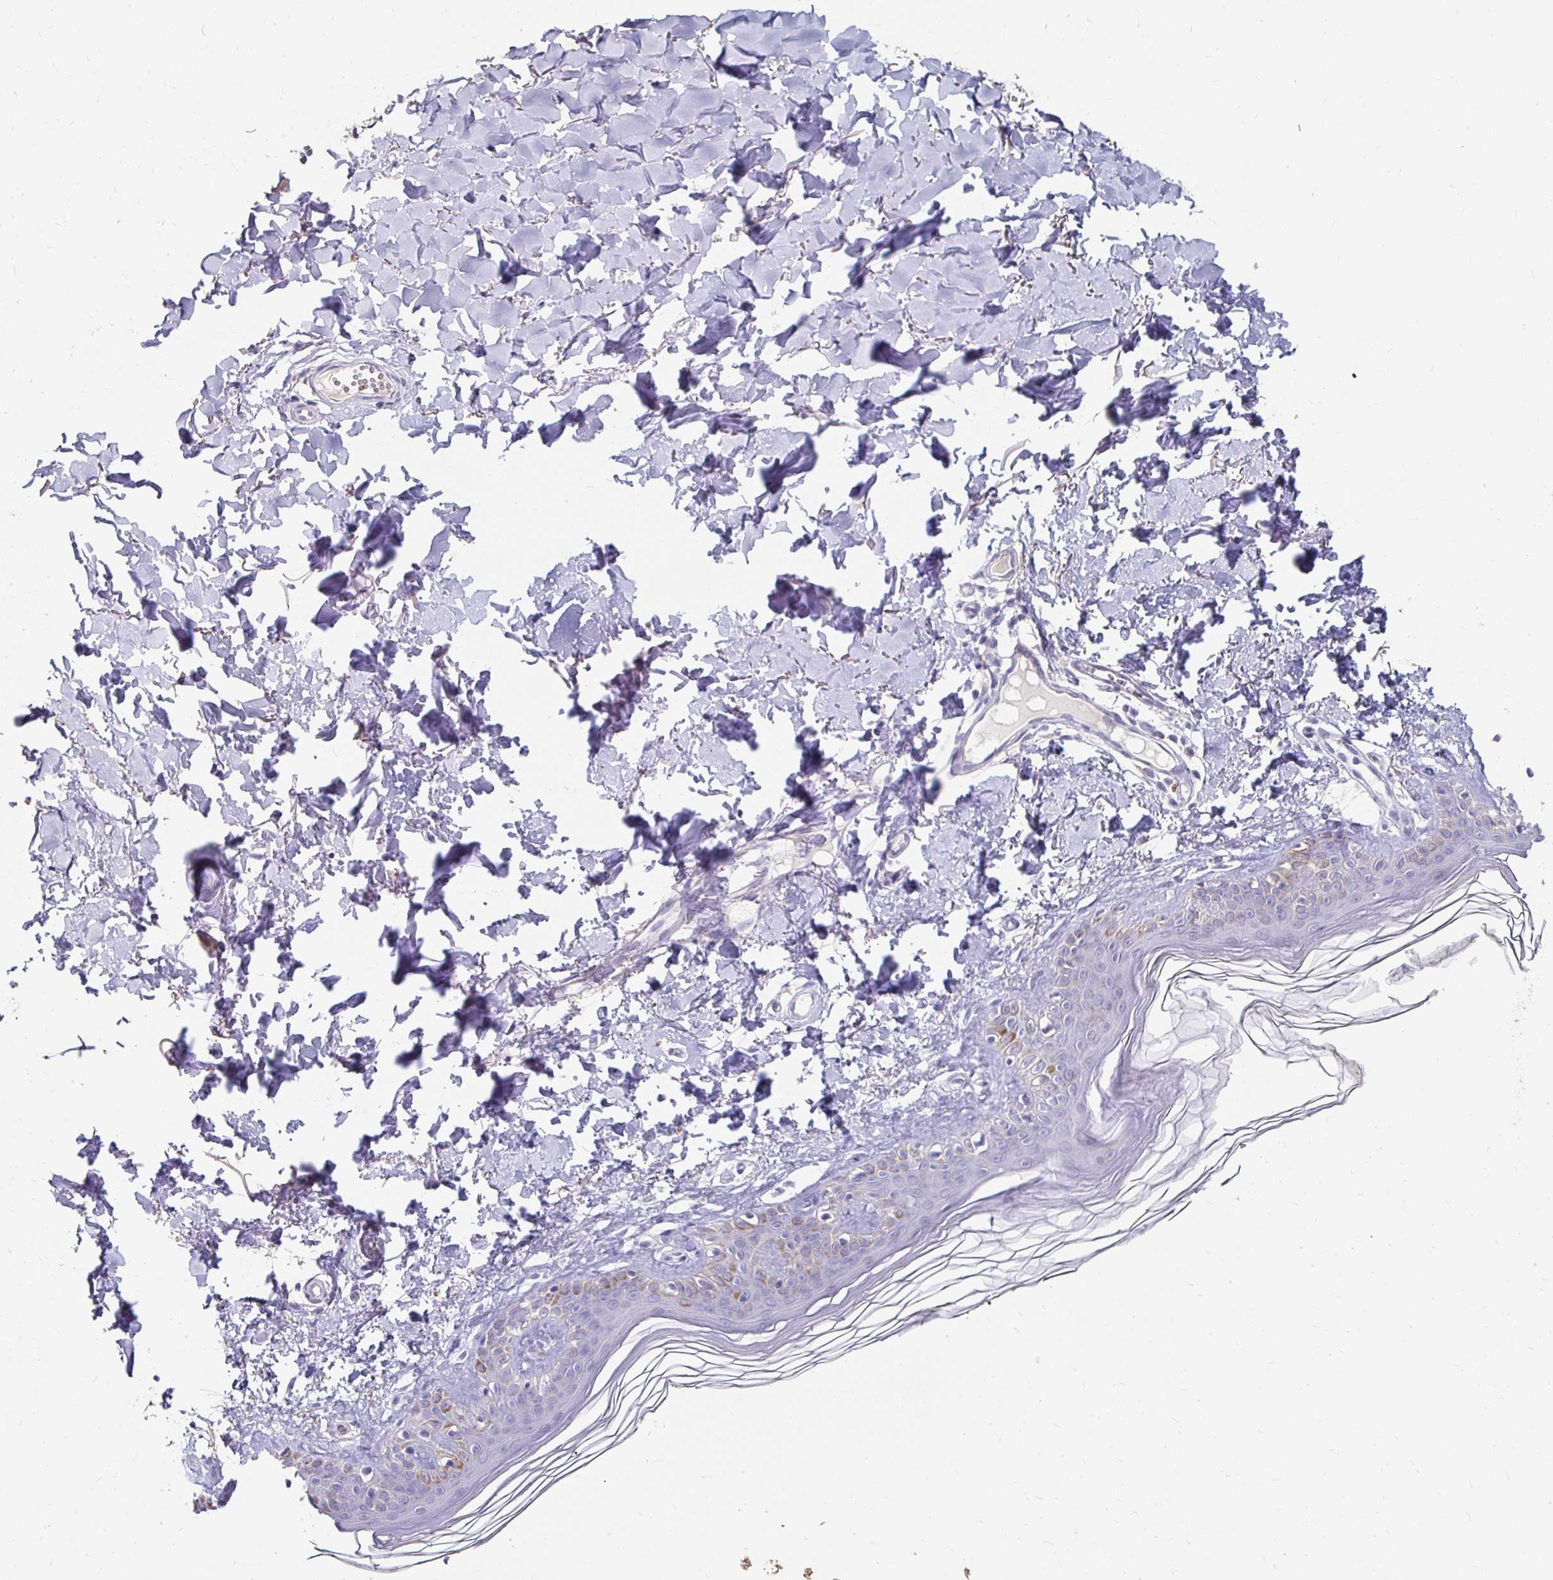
{"staining": {"intensity": "negative", "quantity": "none", "location": "none"}, "tissue": "skin", "cell_type": "Fibroblasts", "image_type": "normal", "snomed": [{"axis": "morphology", "description": "Normal tissue, NOS"}, {"axis": "topography", "description": "Skin"}, {"axis": "topography", "description": "Peripheral nerve tissue"}], "caption": "High magnification brightfield microscopy of benign skin stained with DAB (brown) and counterstained with hematoxylin (blue): fibroblasts show no significant expression. Brightfield microscopy of immunohistochemistry (IHC) stained with DAB (brown) and hematoxylin (blue), captured at high magnification.", "gene": "GK2", "patient": {"sex": "female", "age": 45}}